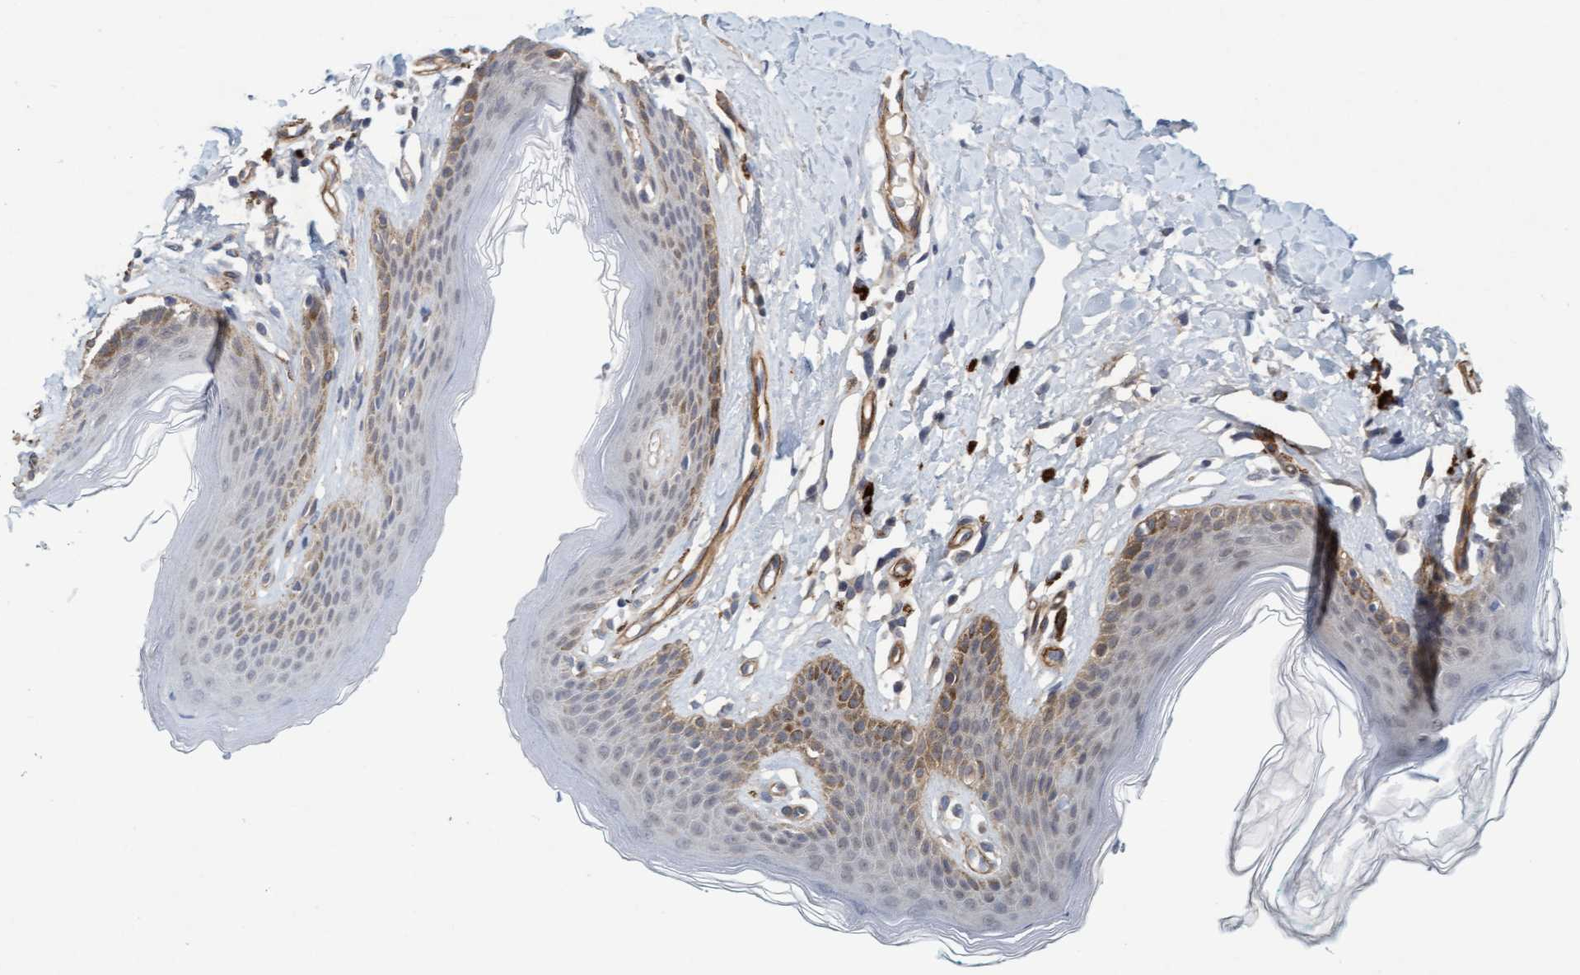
{"staining": {"intensity": "weak", "quantity": "25%-75%", "location": "cytoplasmic/membranous,nuclear"}, "tissue": "skin", "cell_type": "Epidermal cells", "image_type": "normal", "snomed": [{"axis": "morphology", "description": "Normal tissue, NOS"}, {"axis": "topography", "description": "Vulva"}], "caption": "This is an image of immunohistochemistry staining of benign skin, which shows weak expression in the cytoplasmic/membranous,nuclear of epidermal cells.", "gene": "TSTD2", "patient": {"sex": "female", "age": 66}}